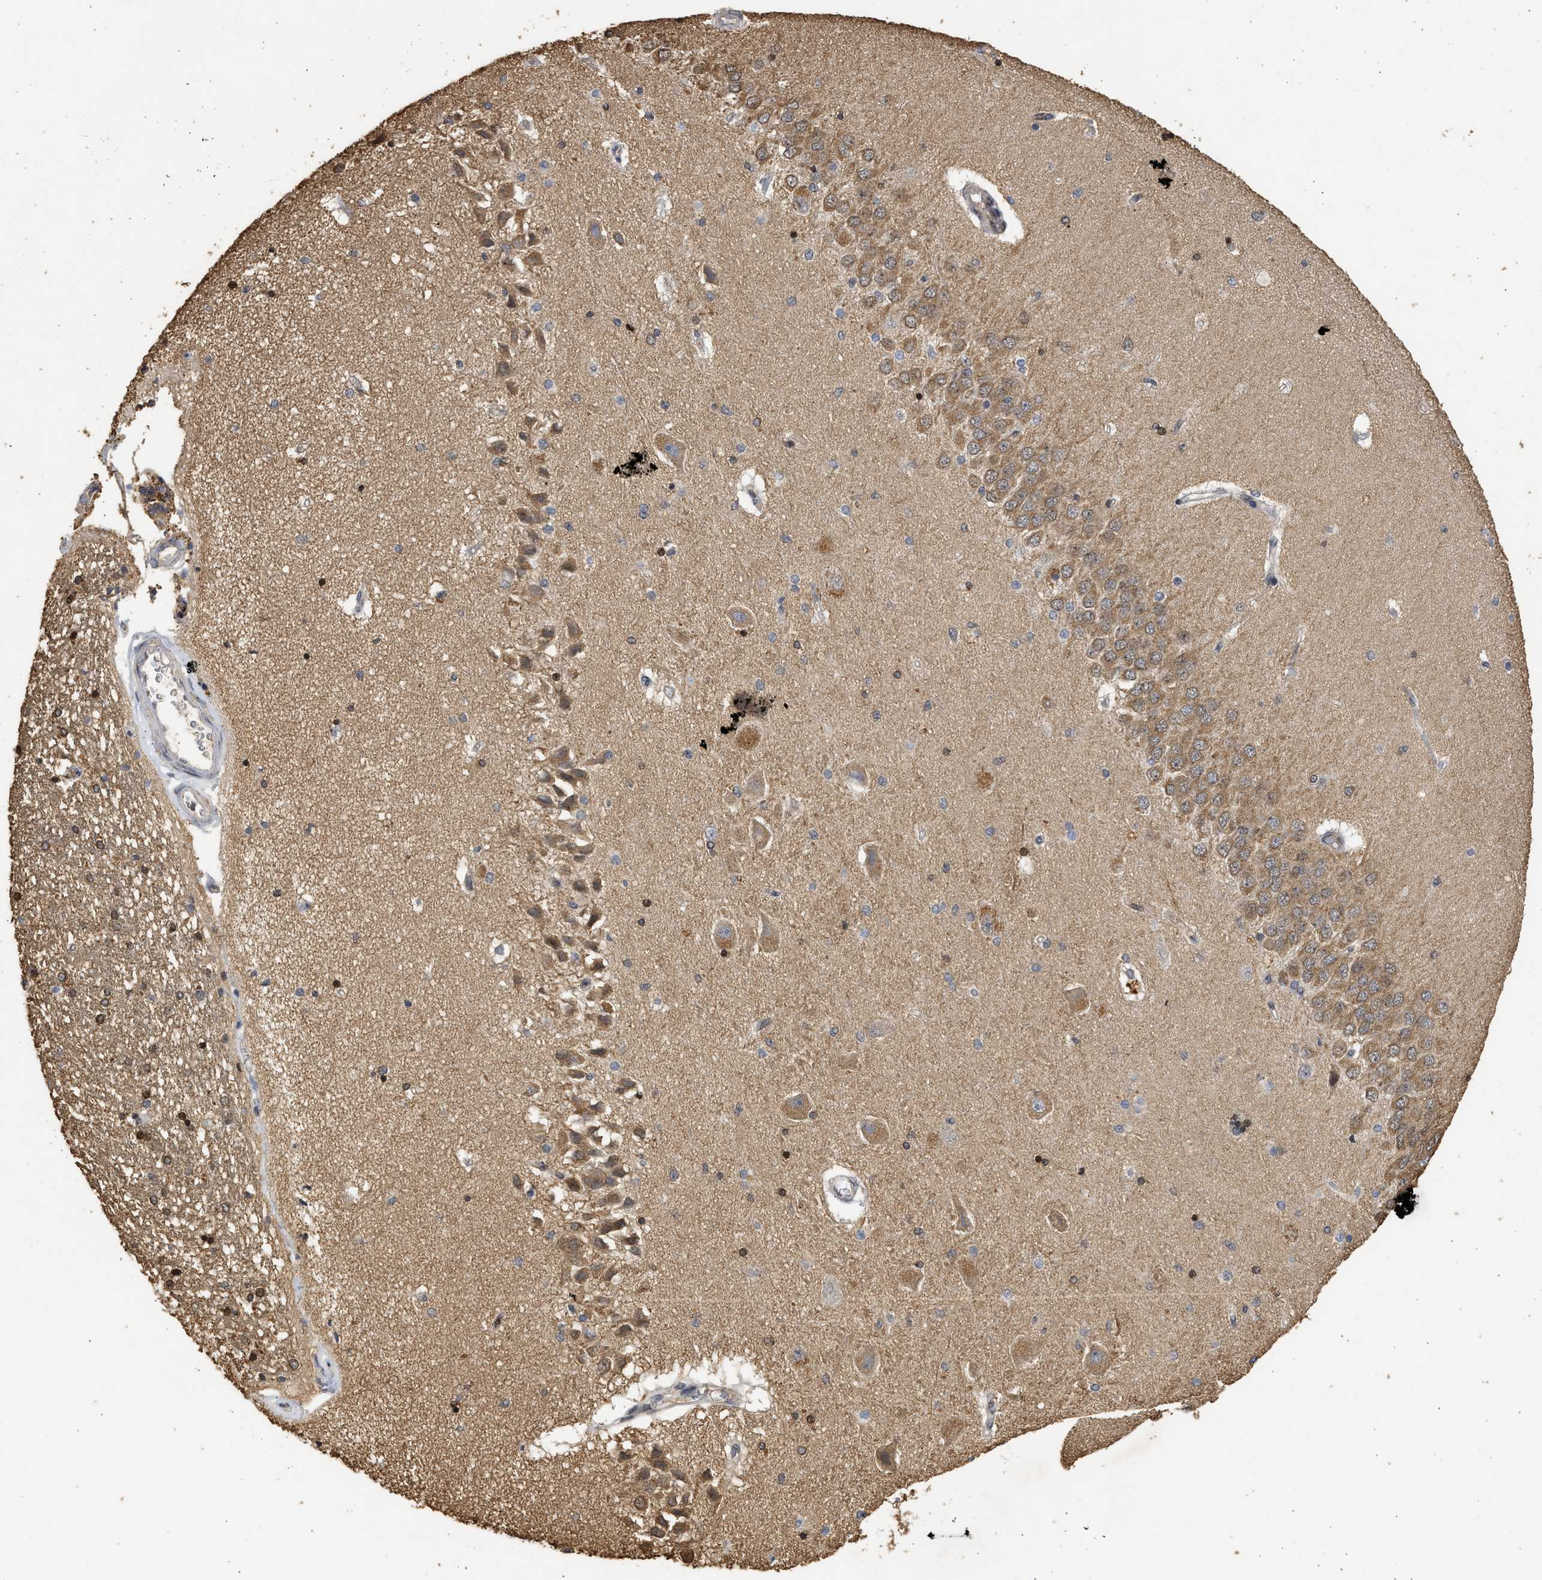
{"staining": {"intensity": "strong", "quantity": "25%-75%", "location": "nuclear"}, "tissue": "hippocampus", "cell_type": "Glial cells", "image_type": "normal", "snomed": [{"axis": "morphology", "description": "Normal tissue, NOS"}, {"axis": "topography", "description": "Hippocampus"}], "caption": "Protein expression analysis of normal human hippocampus reveals strong nuclear positivity in approximately 25%-75% of glial cells. The protein of interest is shown in brown color, while the nuclei are stained blue.", "gene": "ENSG00000142539", "patient": {"sex": "female", "age": 54}}